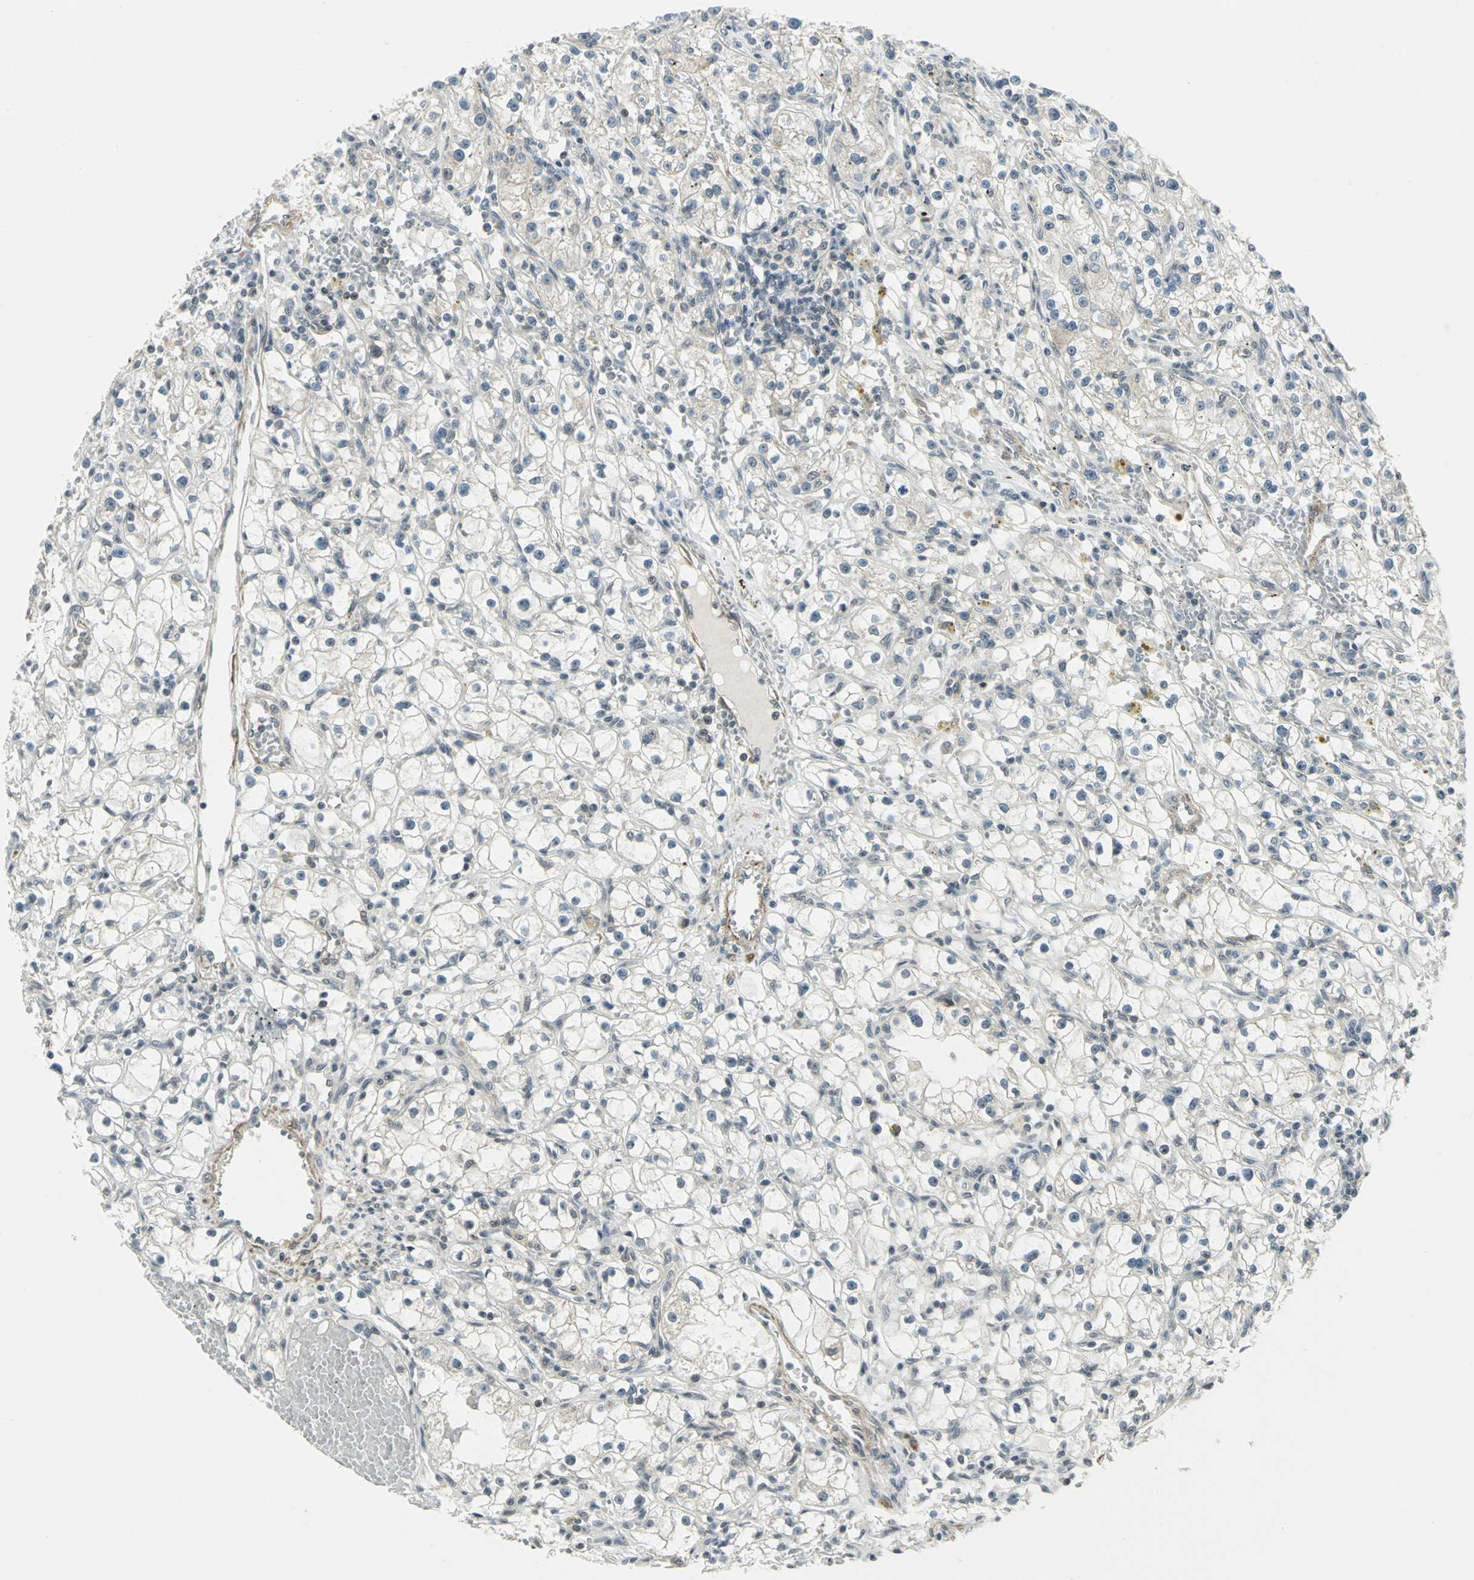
{"staining": {"intensity": "weak", "quantity": "<25%", "location": "cytoplasmic/membranous"}, "tissue": "renal cancer", "cell_type": "Tumor cells", "image_type": "cancer", "snomed": [{"axis": "morphology", "description": "Adenocarcinoma, NOS"}, {"axis": "topography", "description": "Kidney"}], "caption": "This is an immunohistochemistry micrograph of renal cancer (adenocarcinoma). There is no staining in tumor cells.", "gene": "MTA1", "patient": {"sex": "male", "age": 56}}